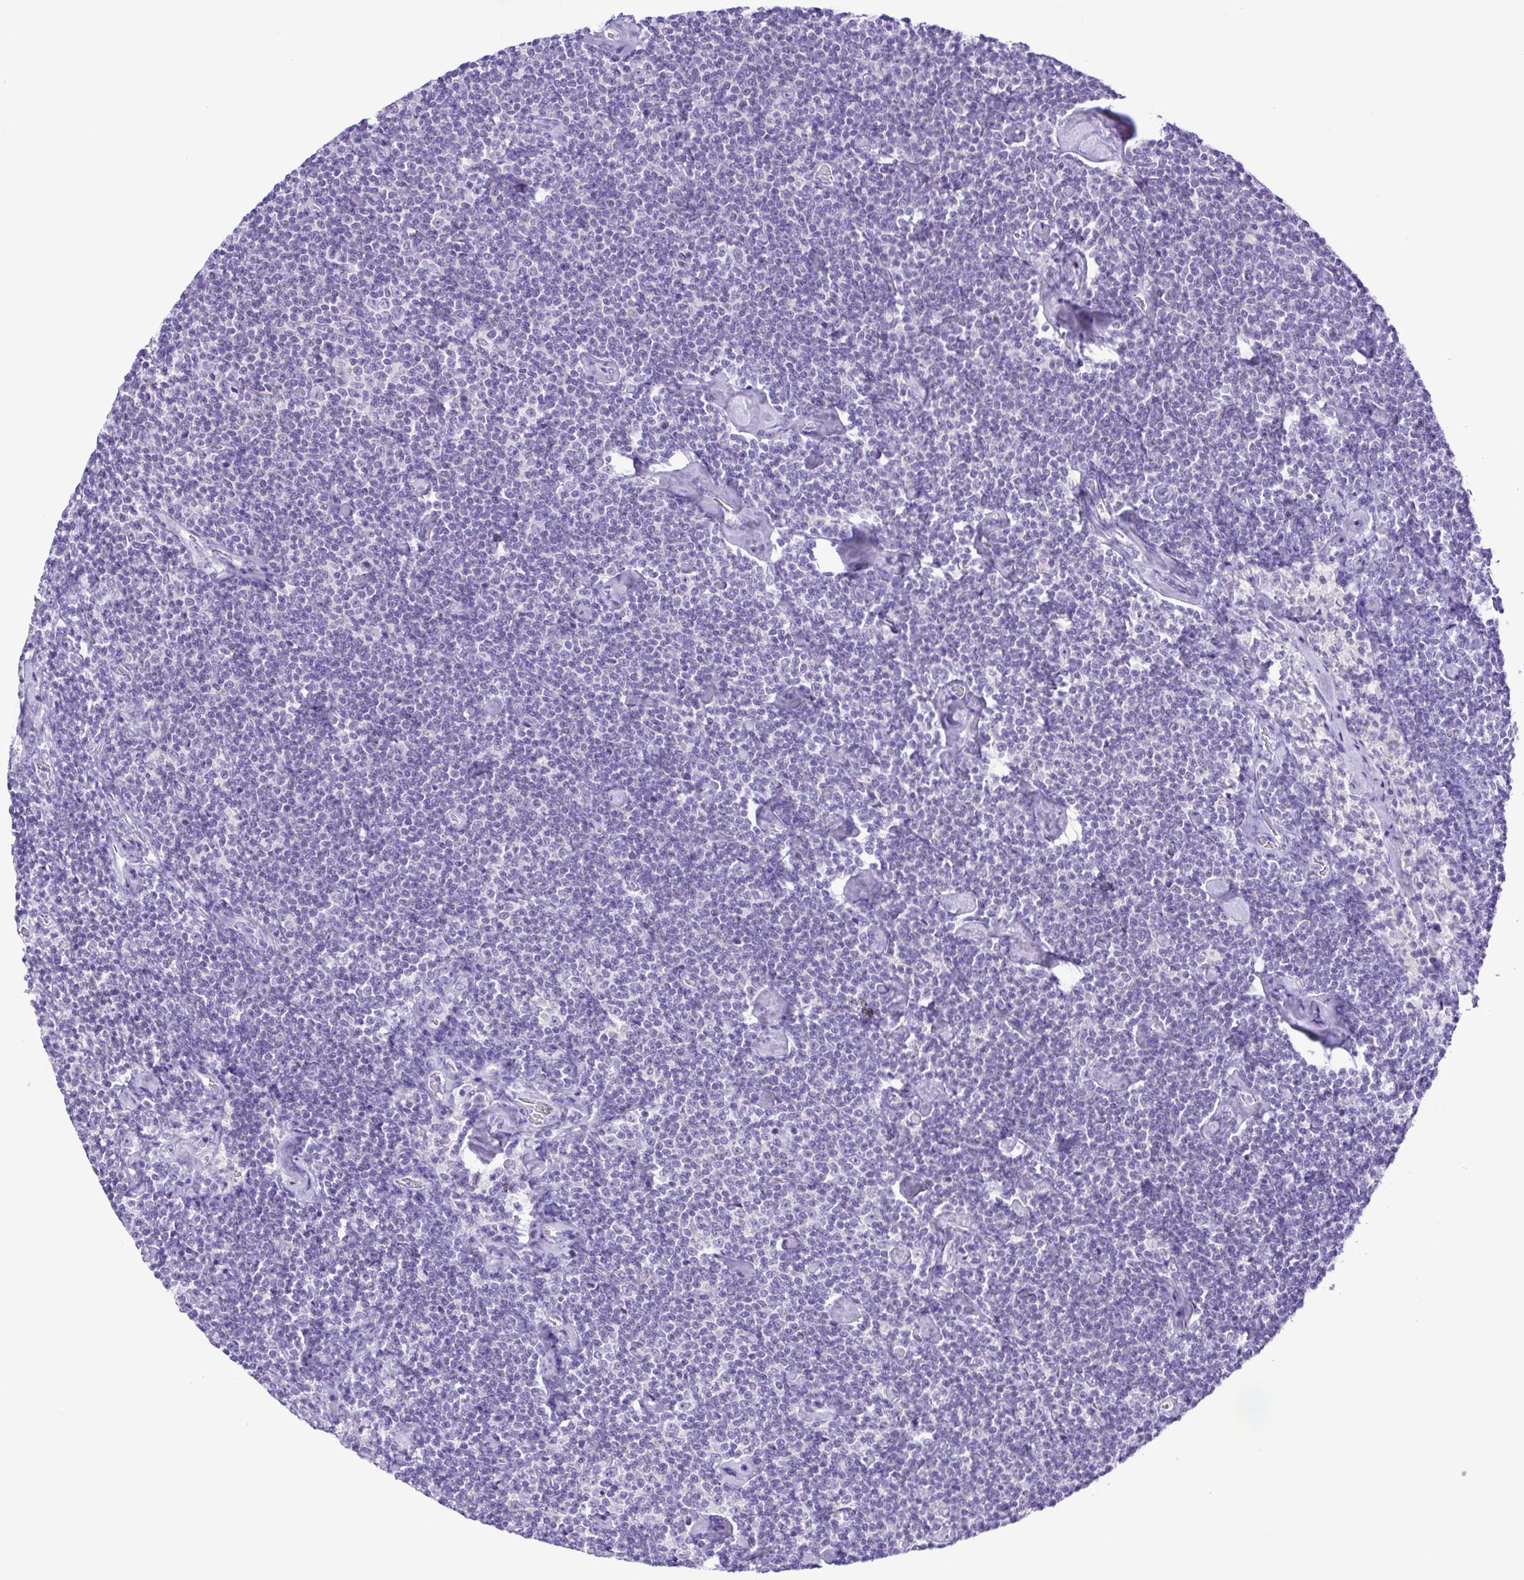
{"staining": {"intensity": "negative", "quantity": "none", "location": "none"}, "tissue": "lymphoma", "cell_type": "Tumor cells", "image_type": "cancer", "snomed": [{"axis": "morphology", "description": "Malignant lymphoma, non-Hodgkin's type, Low grade"}, {"axis": "topography", "description": "Lymph node"}], "caption": "IHC of low-grade malignant lymphoma, non-Hodgkin's type displays no staining in tumor cells.", "gene": "SYT1", "patient": {"sex": "male", "age": 81}}